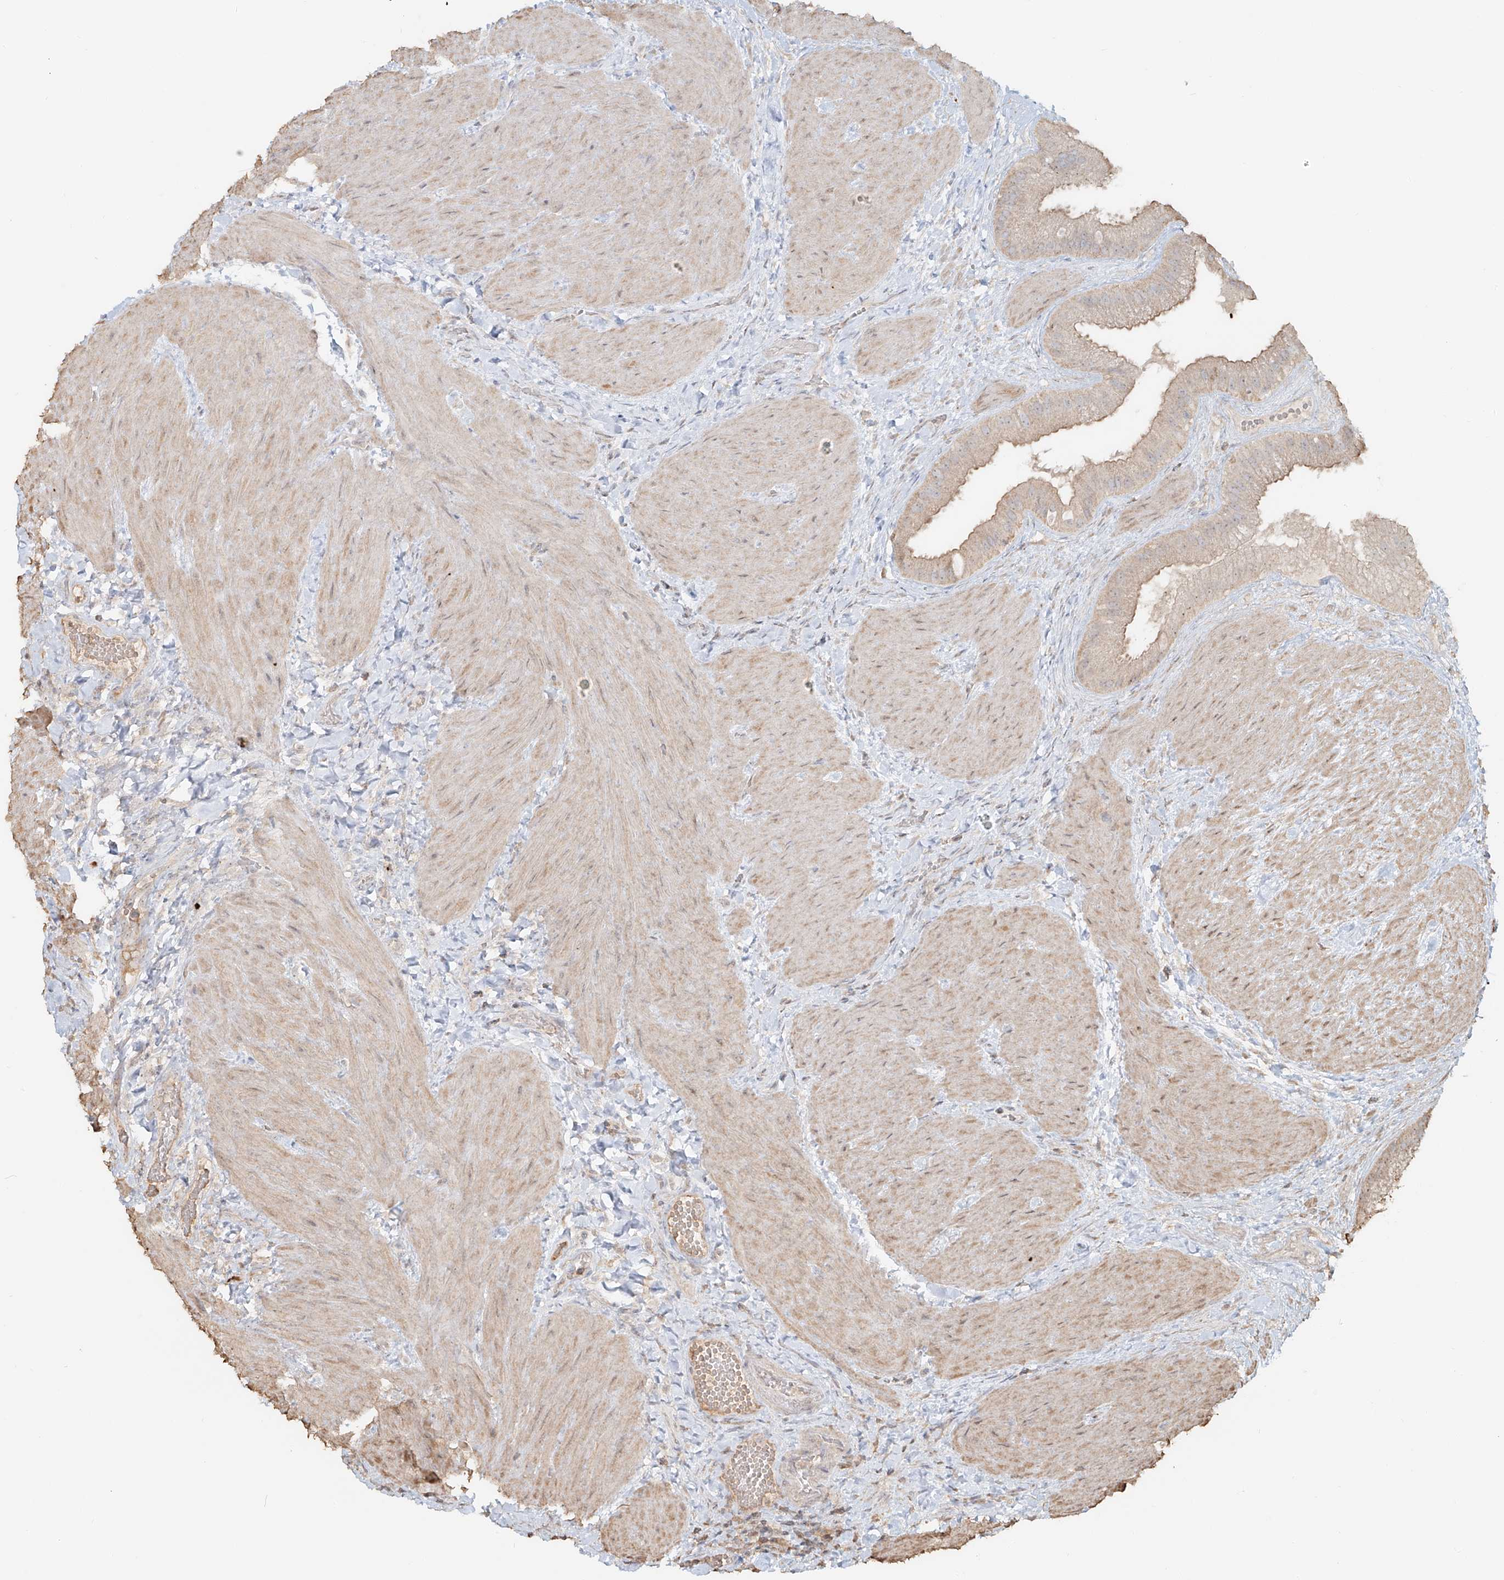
{"staining": {"intensity": "moderate", "quantity": "25%-75%", "location": "cytoplasmic/membranous"}, "tissue": "gallbladder", "cell_type": "Glandular cells", "image_type": "normal", "snomed": [{"axis": "morphology", "description": "Normal tissue, NOS"}, {"axis": "topography", "description": "Gallbladder"}], "caption": "Human gallbladder stained for a protein (brown) demonstrates moderate cytoplasmic/membranous positive positivity in approximately 25%-75% of glandular cells.", "gene": "NPHS1", "patient": {"sex": "male", "age": 55}}